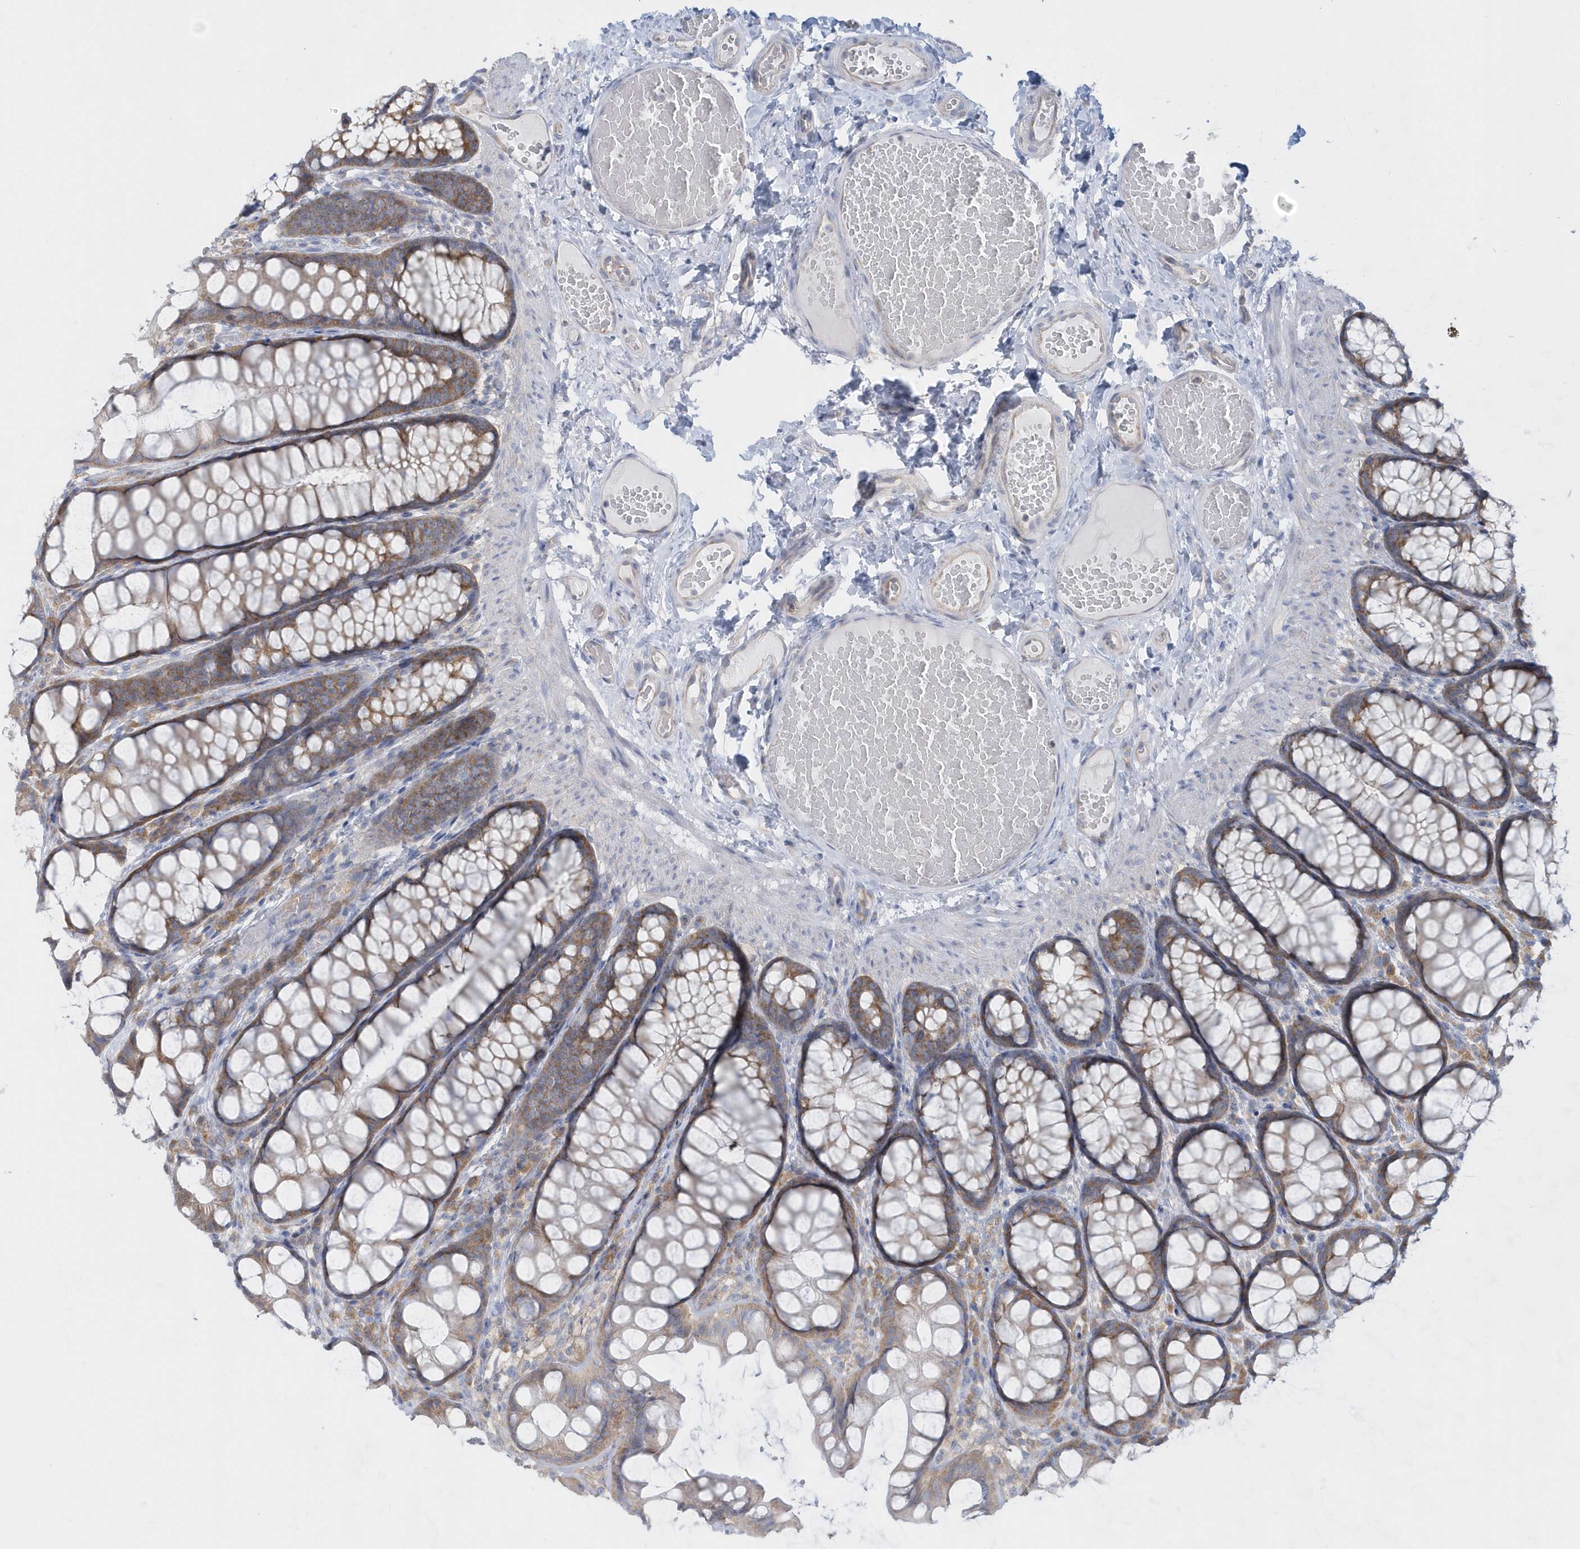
{"staining": {"intensity": "negative", "quantity": "none", "location": "none"}, "tissue": "colon", "cell_type": "Endothelial cells", "image_type": "normal", "snomed": [{"axis": "morphology", "description": "Normal tissue, NOS"}, {"axis": "topography", "description": "Colon"}], "caption": "The IHC micrograph has no significant staining in endothelial cells of colon. (Stains: DAB immunohistochemistry with hematoxylin counter stain, Microscopy: brightfield microscopy at high magnification).", "gene": "EIF3C", "patient": {"sex": "male", "age": 47}}